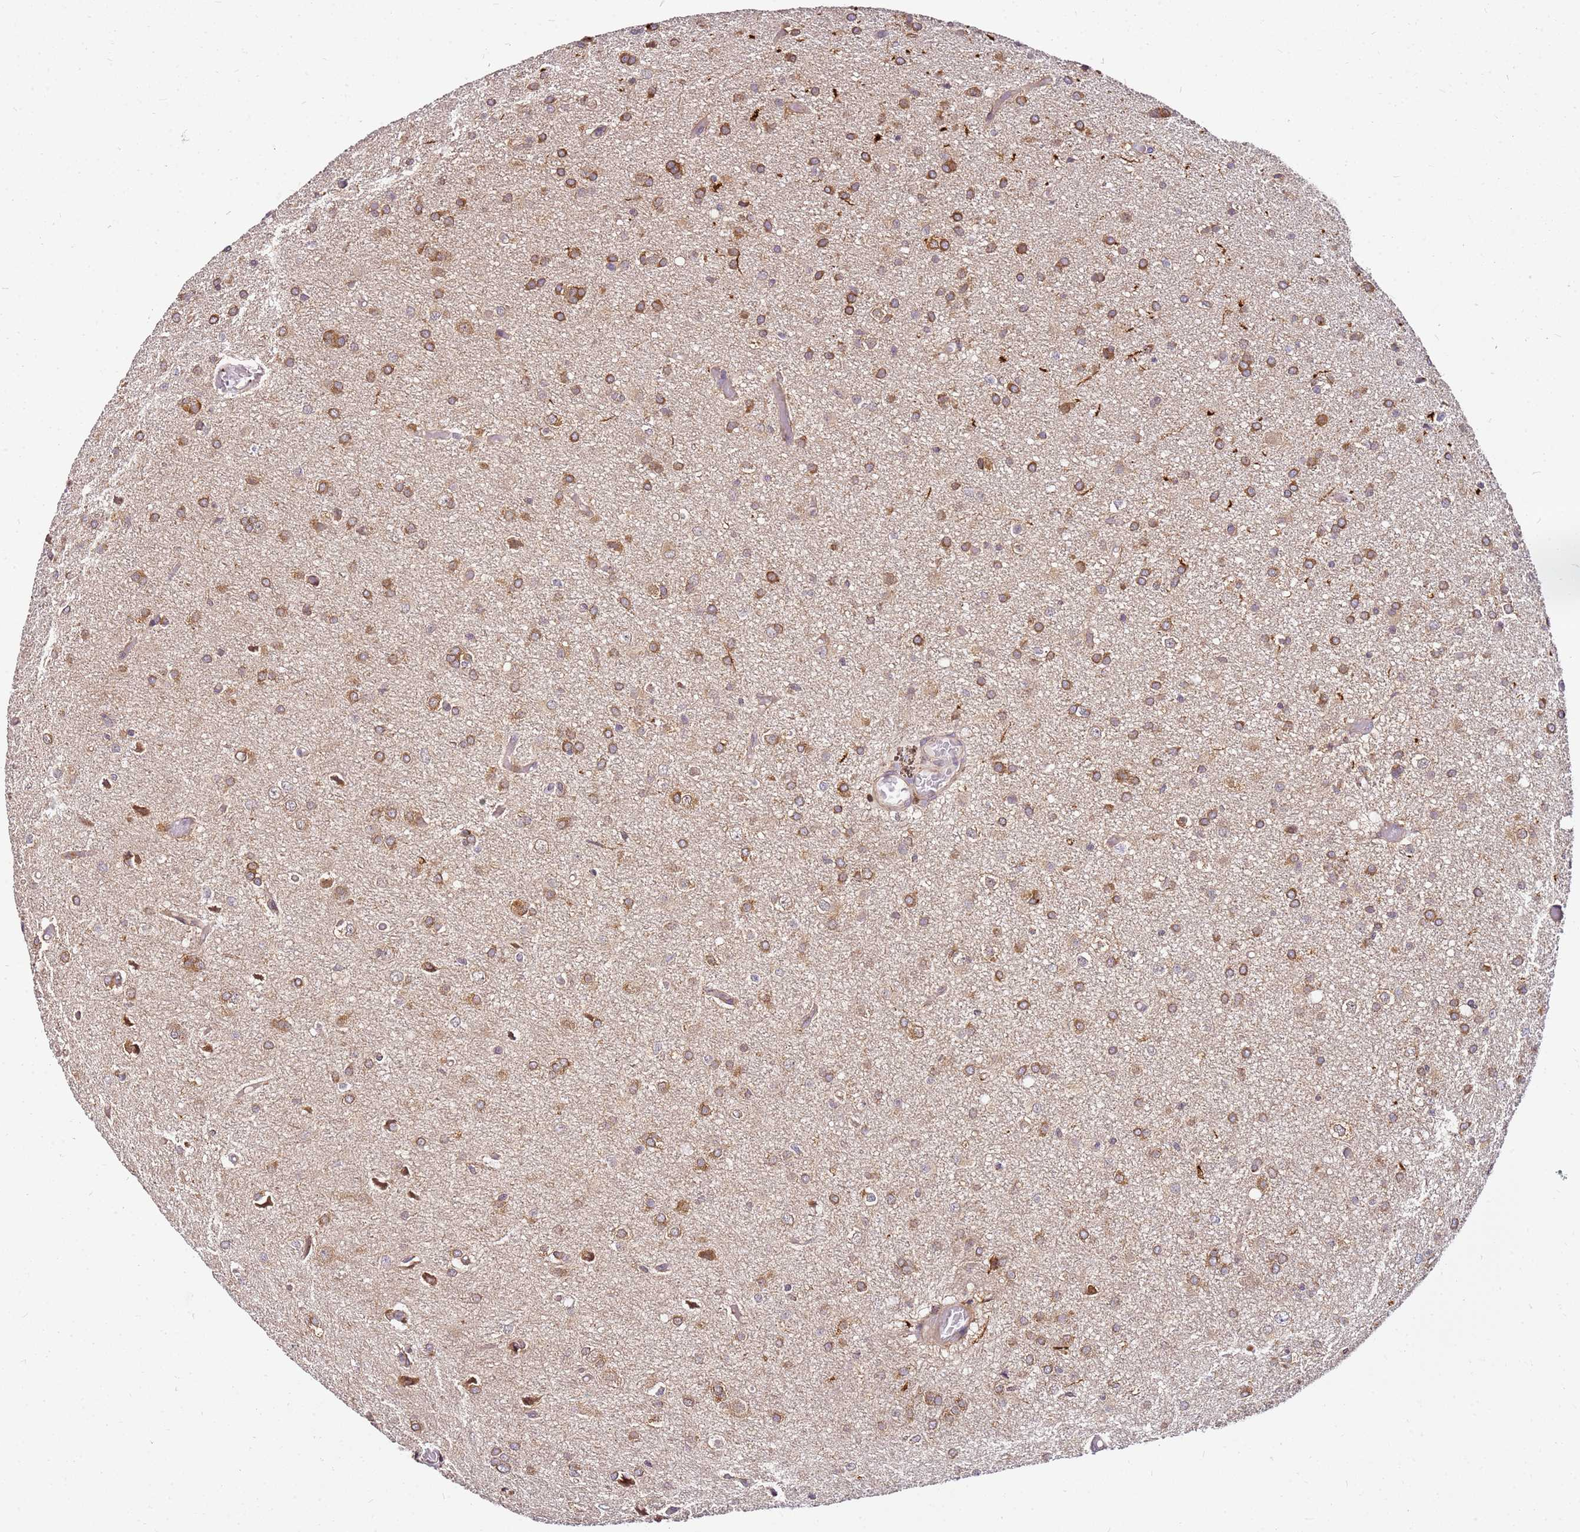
{"staining": {"intensity": "moderate", "quantity": ">75%", "location": "cytoplasmic/membranous"}, "tissue": "glioma", "cell_type": "Tumor cells", "image_type": "cancer", "snomed": [{"axis": "morphology", "description": "Glioma, malignant, High grade"}, {"axis": "topography", "description": "Brain"}], "caption": "High-magnification brightfield microscopy of glioma stained with DAB (3,3'-diaminobenzidine) (brown) and counterstained with hematoxylin (blue). tumor cells exhibit moderate cytoplasmic/membranous staining is present in about>75% of cells. (brown staining indicates protein expression, while blue staining denotes nuclei).", "gene": "PIH1D1", "patient": {"sex": "female", "age": 50}}